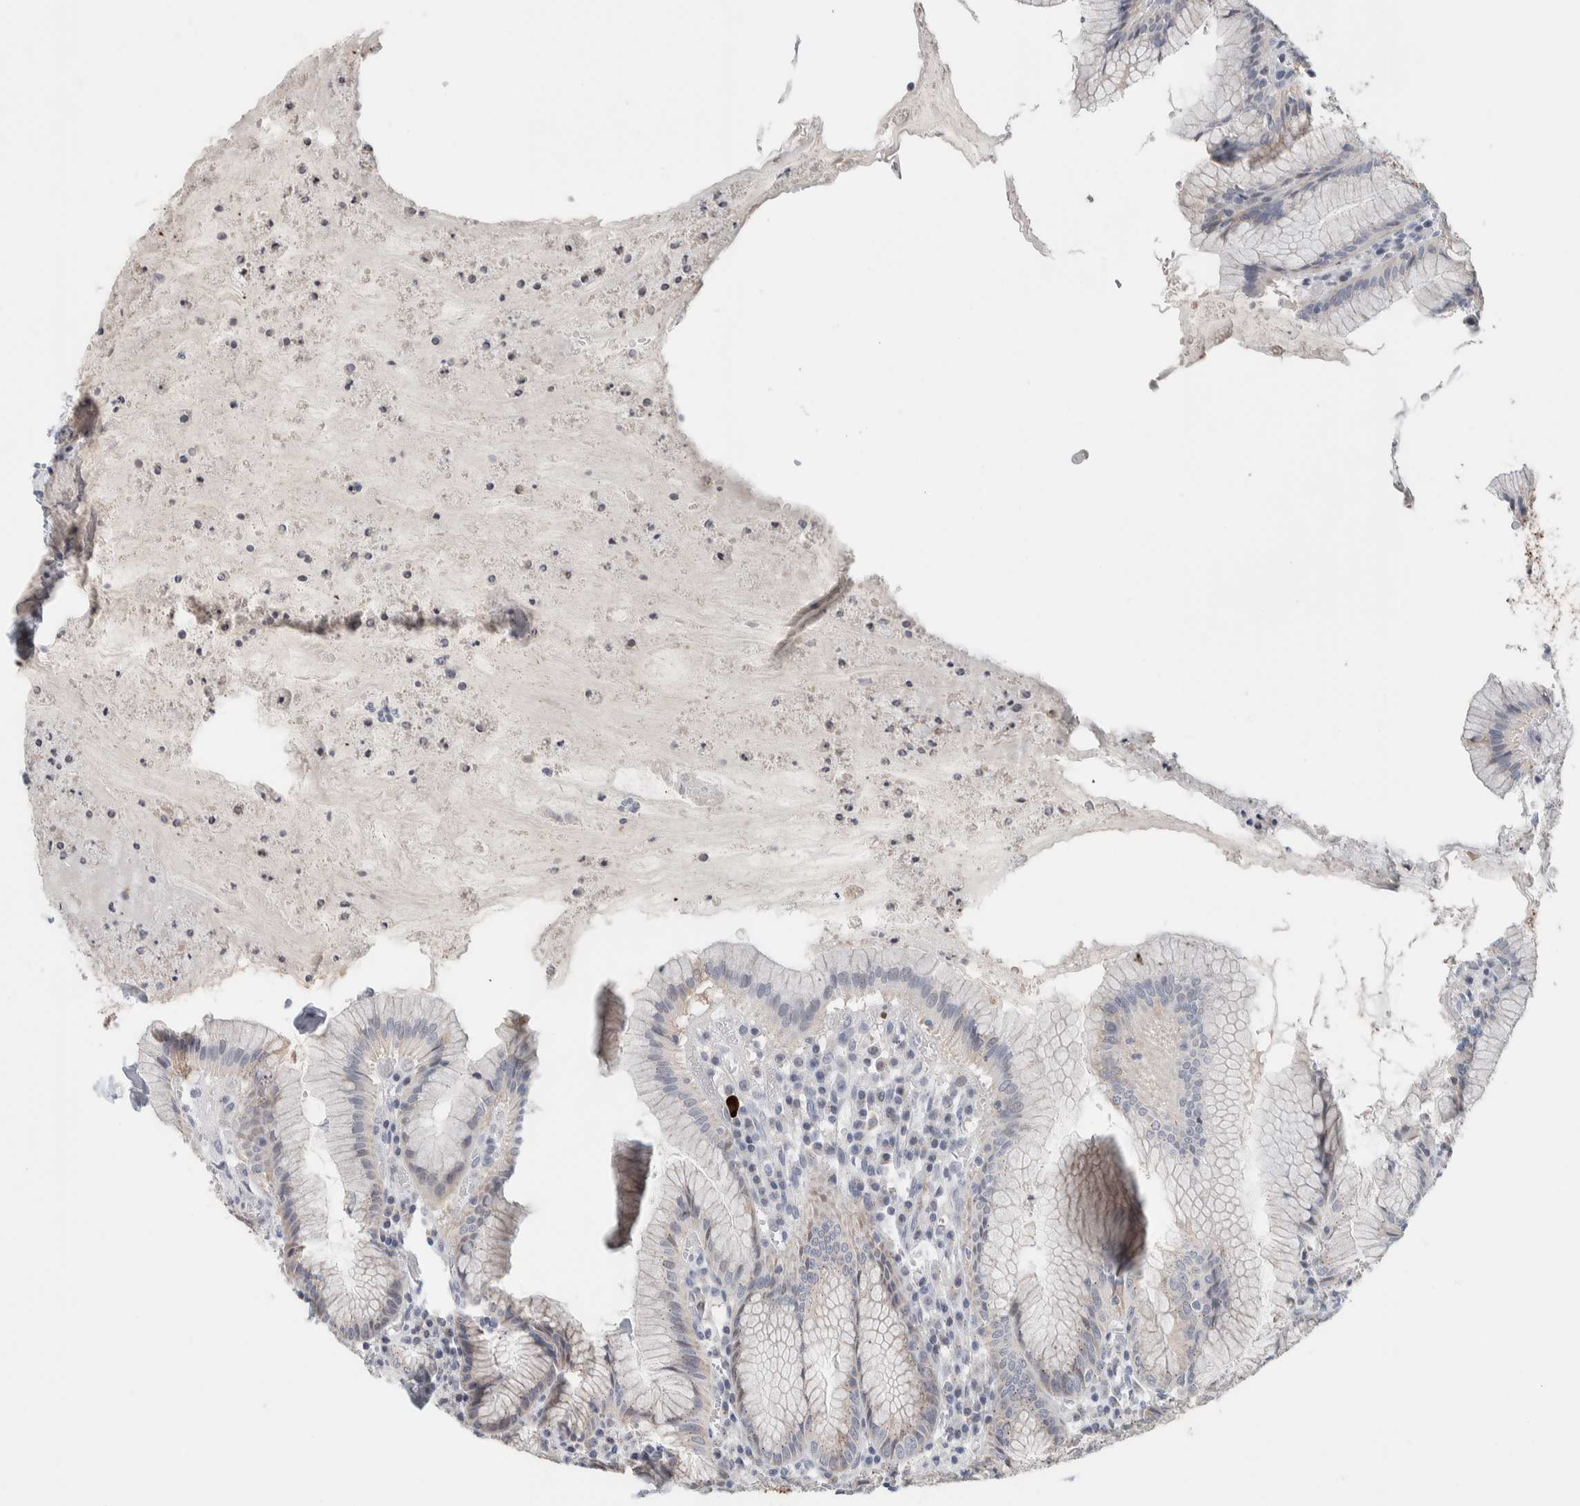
{"staining": {"intensity": "moderate", "quantity": "25%-75%", "location": "cytoplasmic/membranous"}, "tissue": "stomach", "cell_type": "Glandular cells", "image_type": "normal", "snomed": [{"axis": "morphology", "description": "Normal tissue, NOS"}, {"axis": "topography", "description": "Stomach"}], "caption": "Brown immunohistochemical staining in benign stomach reveals moderate cytoplasmic/membranous staining in about 25%-75% of glandular cells. (DAB (3,3'-diaminobenzidine) IHC, brown staining for protein, blue staining for nuclei).", "gene": "SCN2A", "patient": {"sex": "male", "age": 55}}